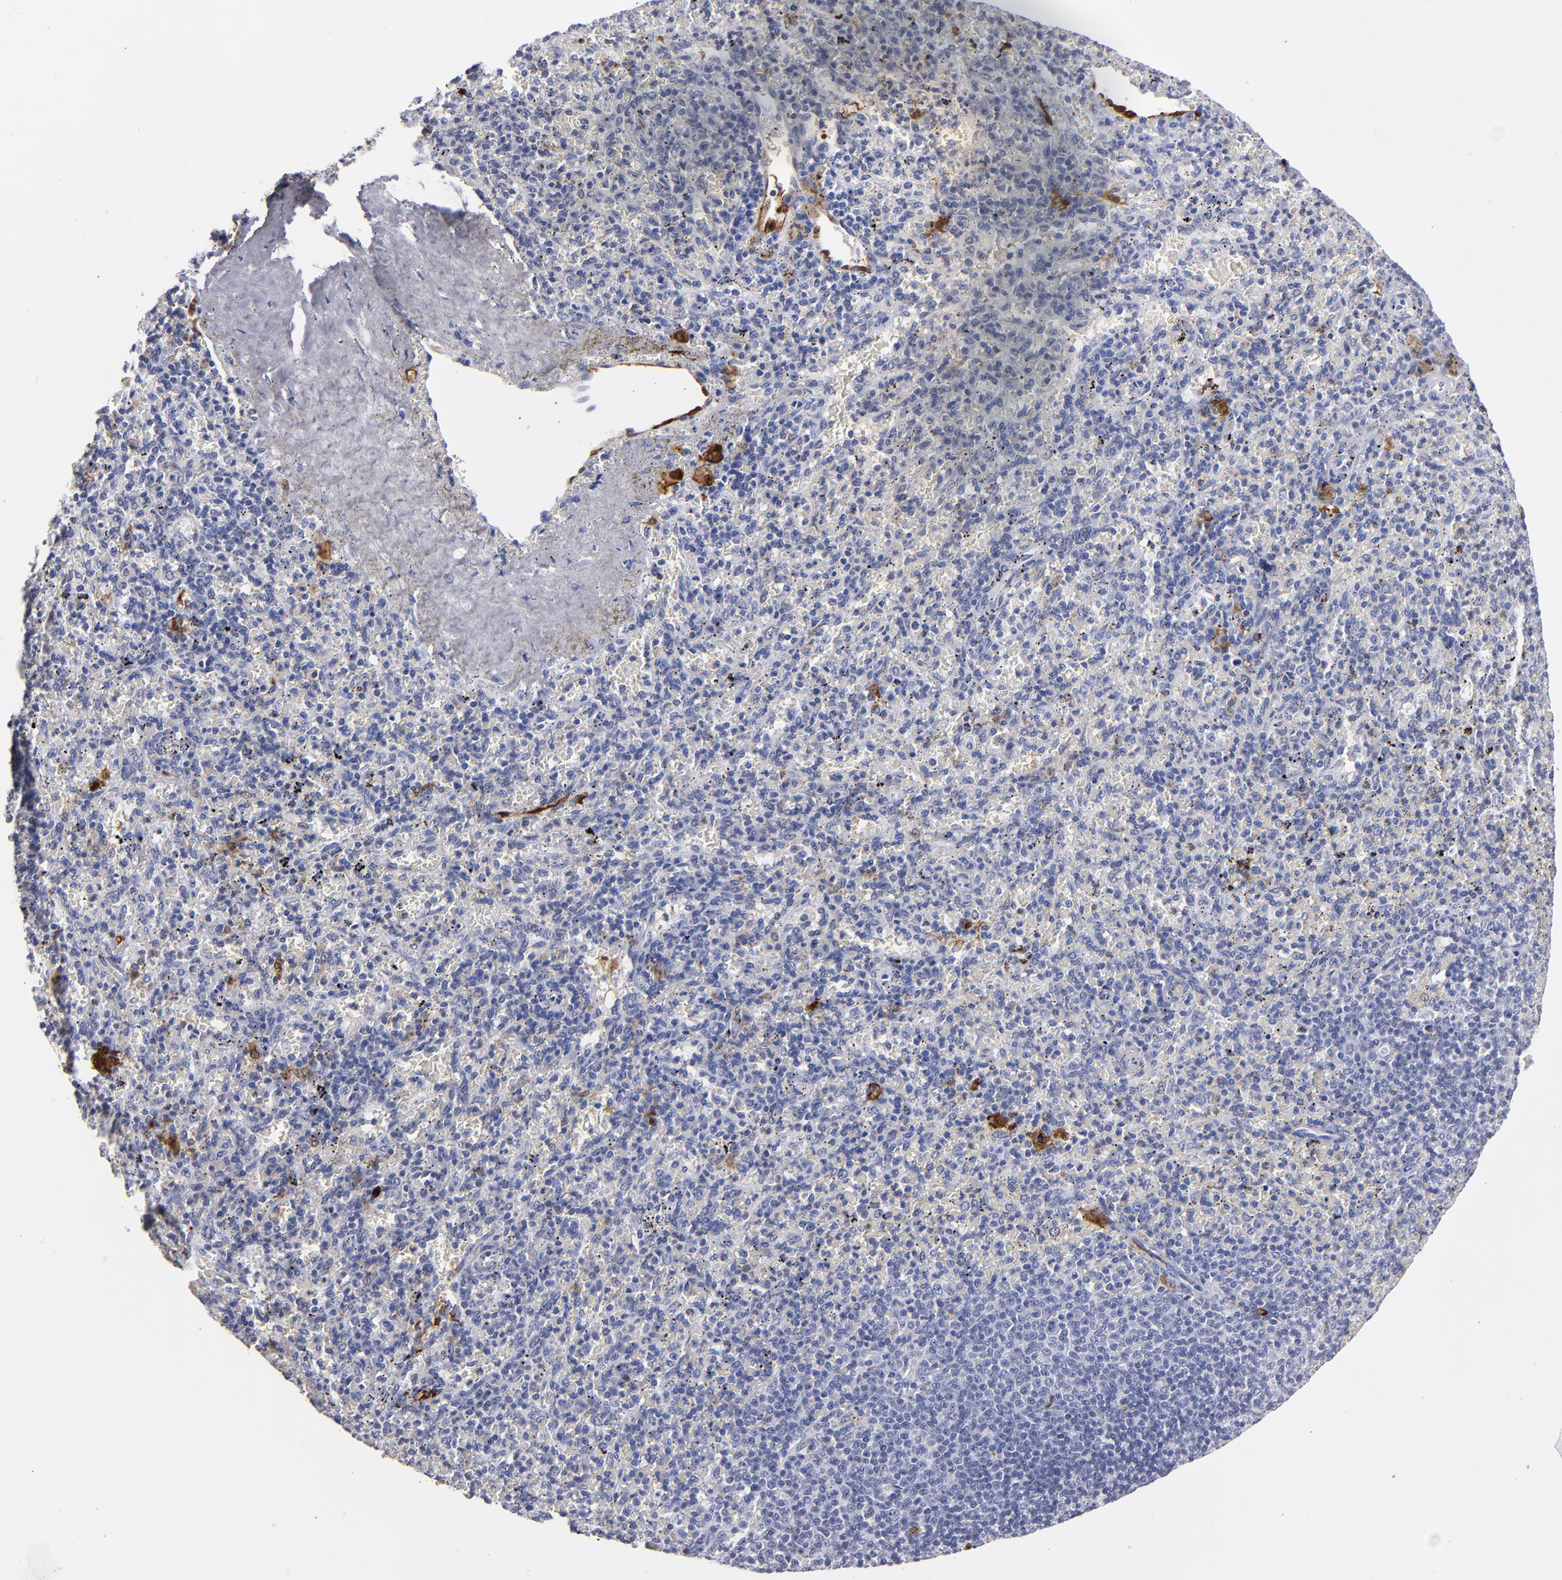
{"staining": {"intensity": "negative", "quantity": "none", "location": "none"}, "tissue": "spleen", "cell_type": "Cells in red pulp", "image_type": "normal", "snomed": [{"axis": "morphology", "description": "Normal tissue, NOS"}, {"axis": "topography", "description": "Spleen"}], "caption": "High magnification brightfield microscopy of benign spleen stained with DAB (brown) and counterstained with hematoxylin (blue): cells in red pulp show no significant expression.", "gene": "FABP4", "patient": {"sex": "female", "age": 43}}